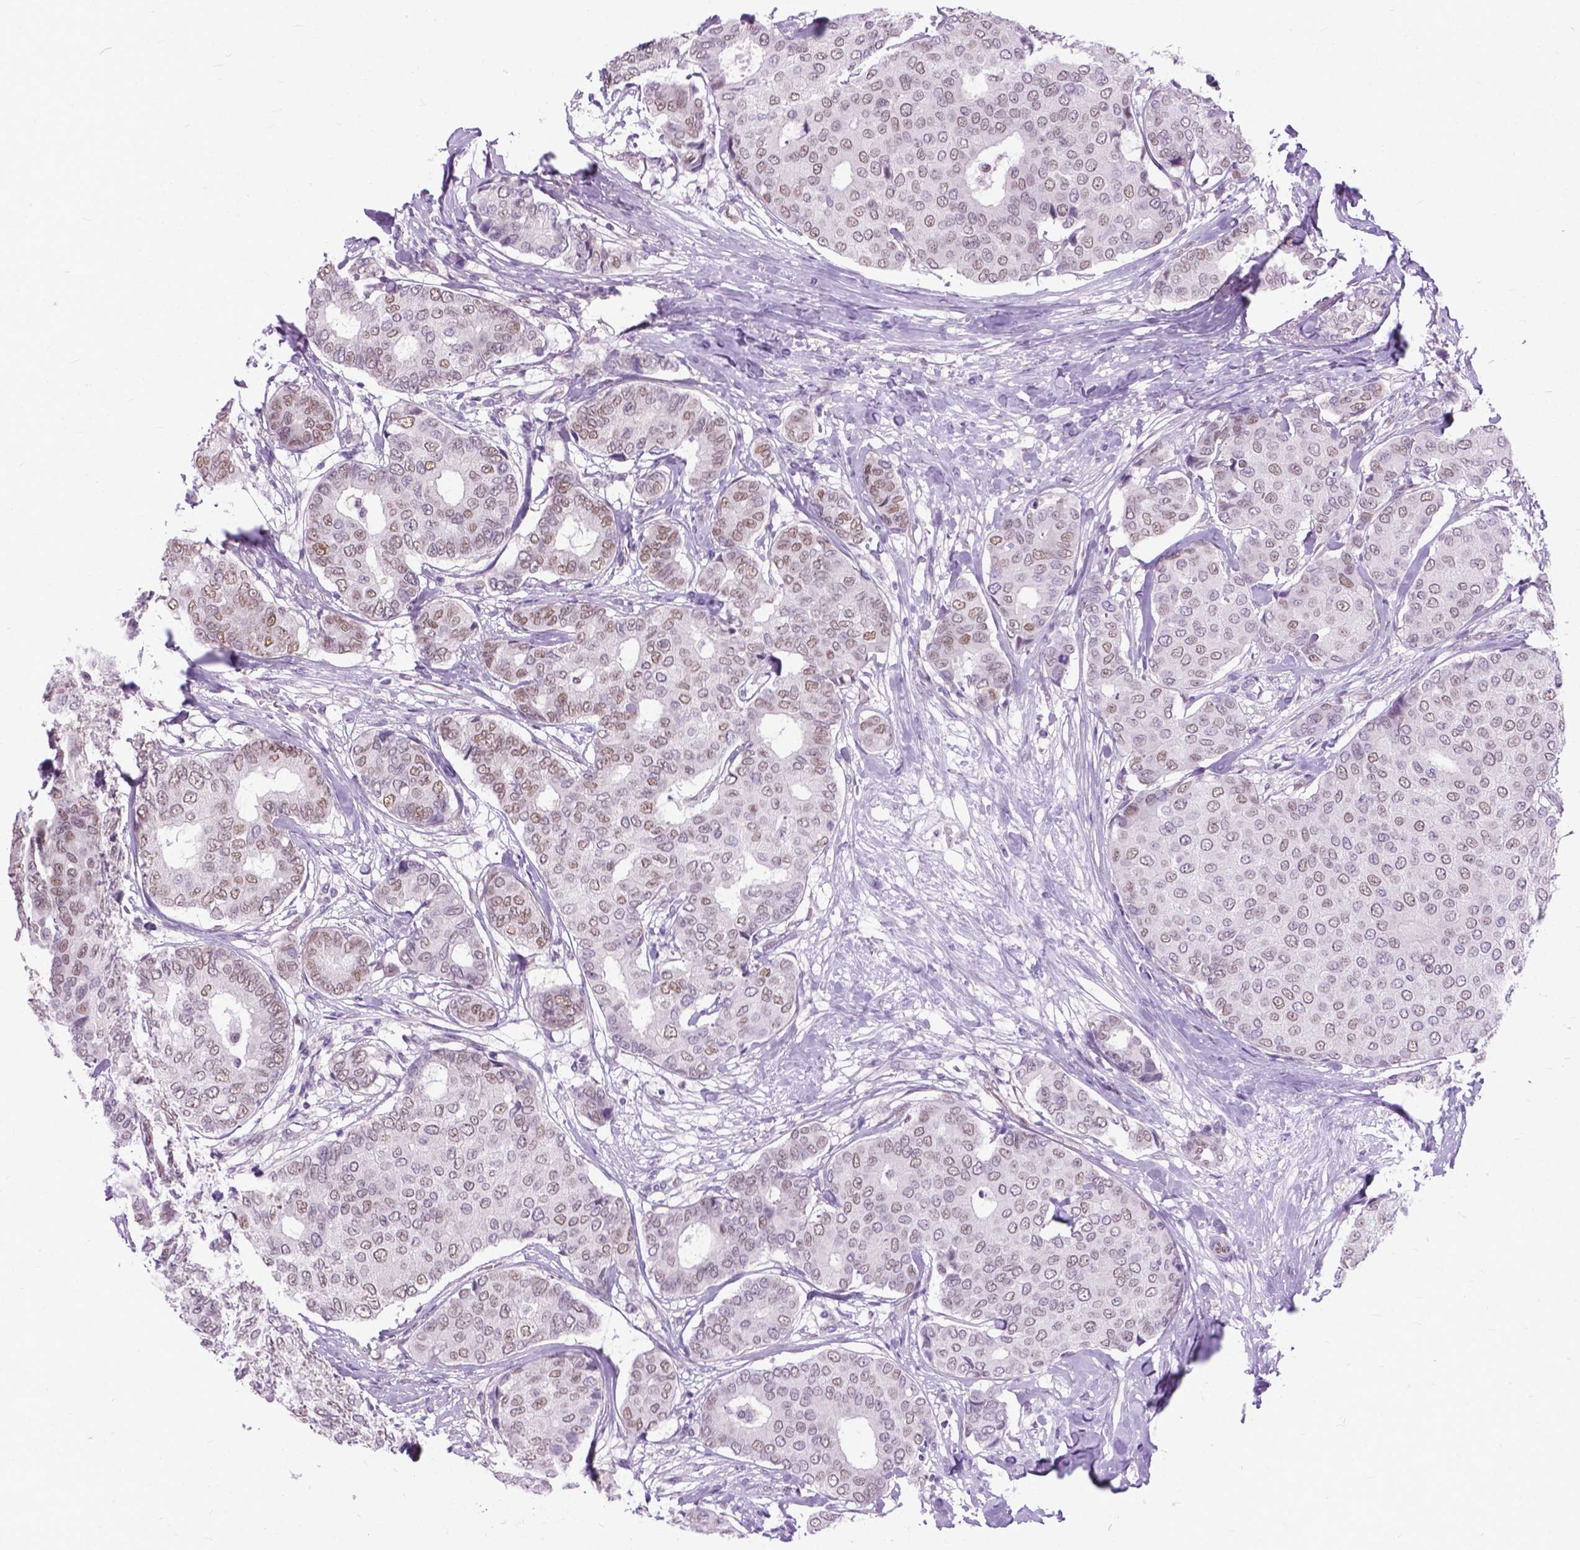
{"staining": {"intensity": "weak", "quantity": "25%-75%", "location": "nuclear"}, "tissue": "breast cancer", "cell_type": "Tumor cells", "image_type": "cancer", "snomed": [{"axis": "morphology", "description": "Duct carcinoma"}, {"axis": "topography", "description": "Breast"}], "caption": "The image displays a brown stain indicating the presence of a protein in the nuclear of tumor cells in breast infiltrating ductal carcinoma.", "gene": "APCDD1L", "patient": {"sex": "female", "age": 75}}